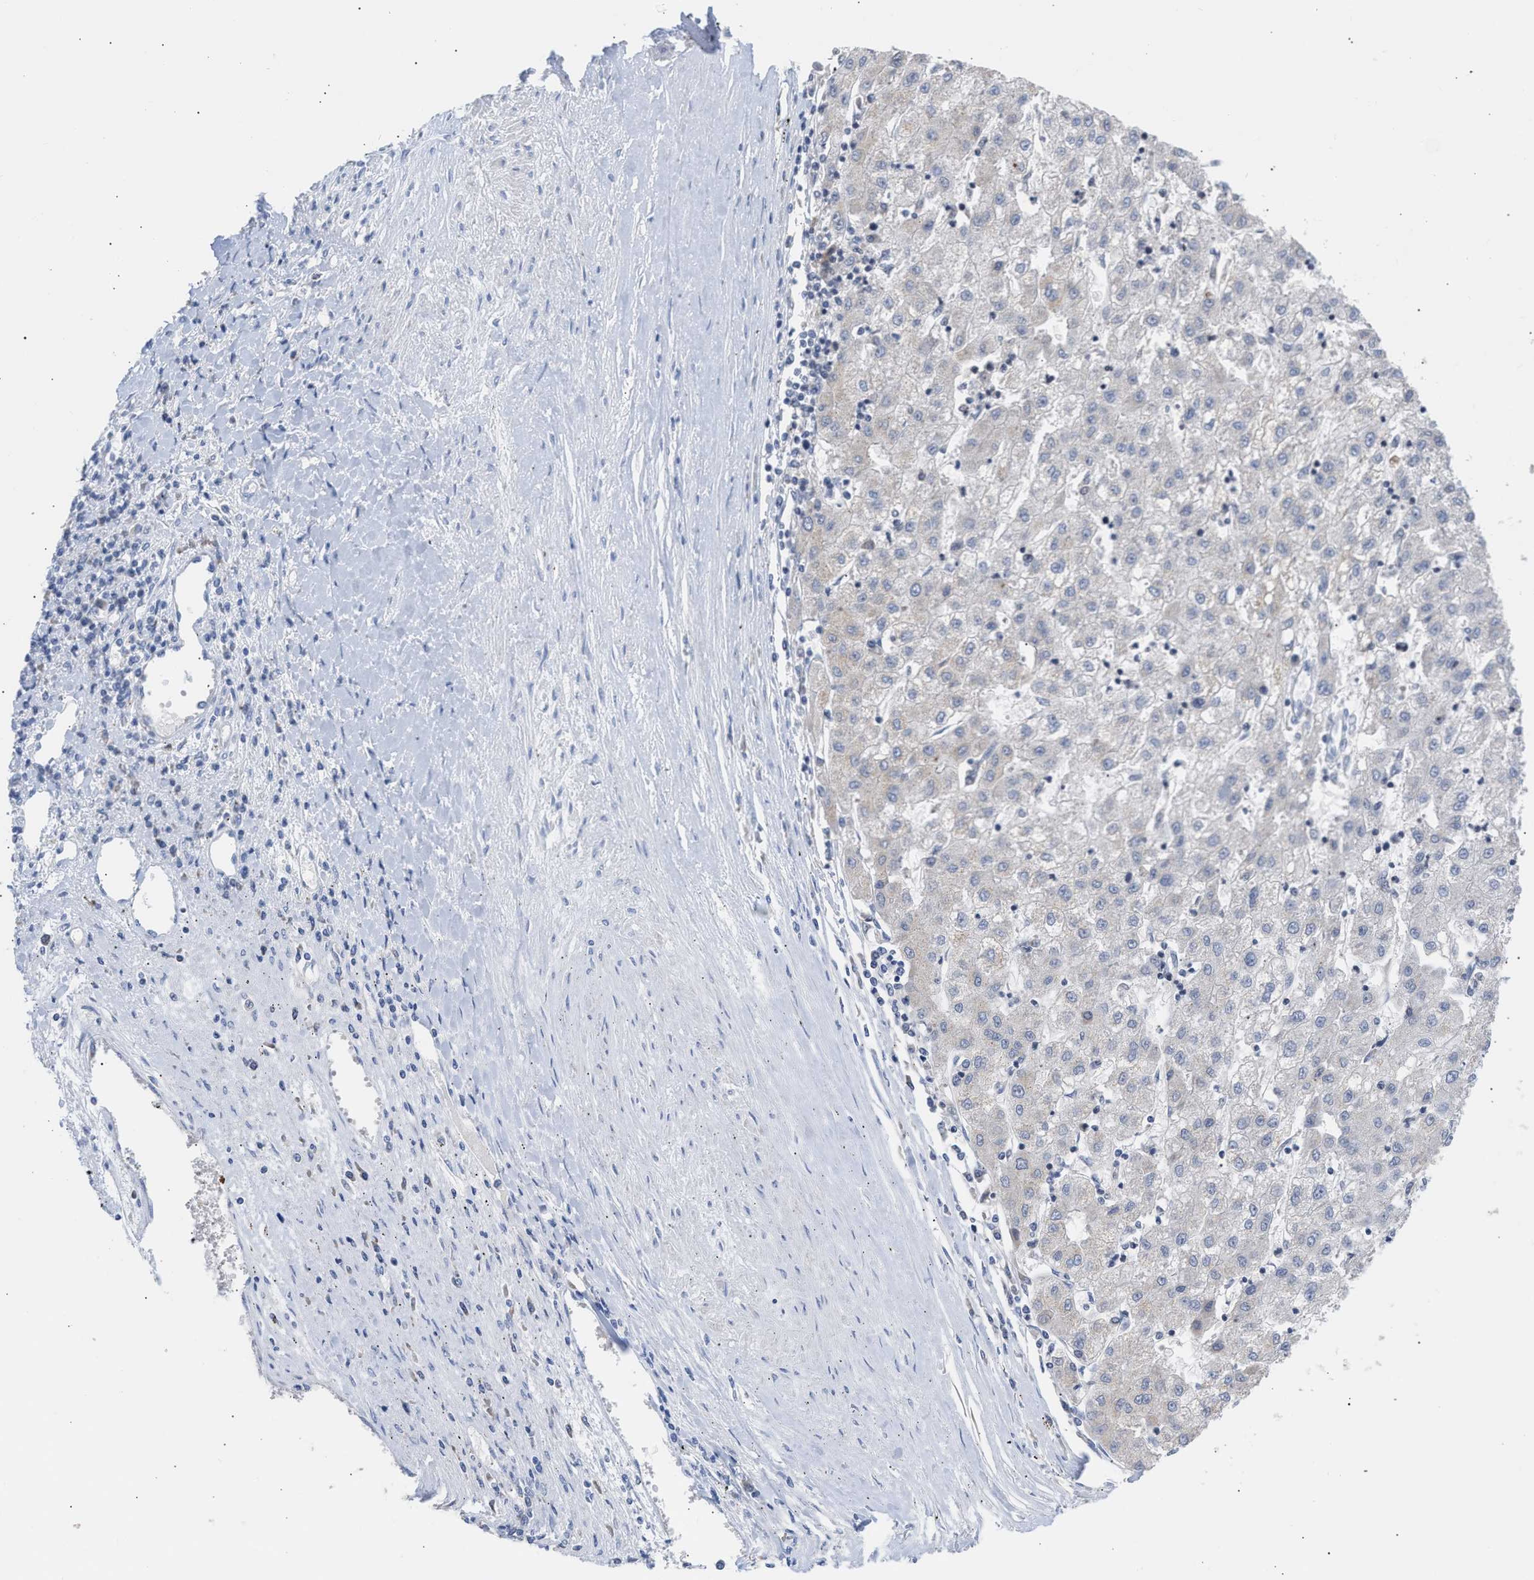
{"staining": {"intensity": "negative", "quantity": "none", "location": "none"}, "tissue": "liver cancer", "cell_type": "Tumor cells", "image_type": "cancer", "snomed": [{"axis": "morphology", "description": "Carcinoma, Hepatocellular, NOS"}, {"axis": "topography", "description": "Liver"}], "caption": "Photomicrograph shows no significant protein positivity in tumor cells of liver cancer (hepatocellular carcinoma).", "gene": "ACOT13", "patient": {"sex": "male", "age": 72}}